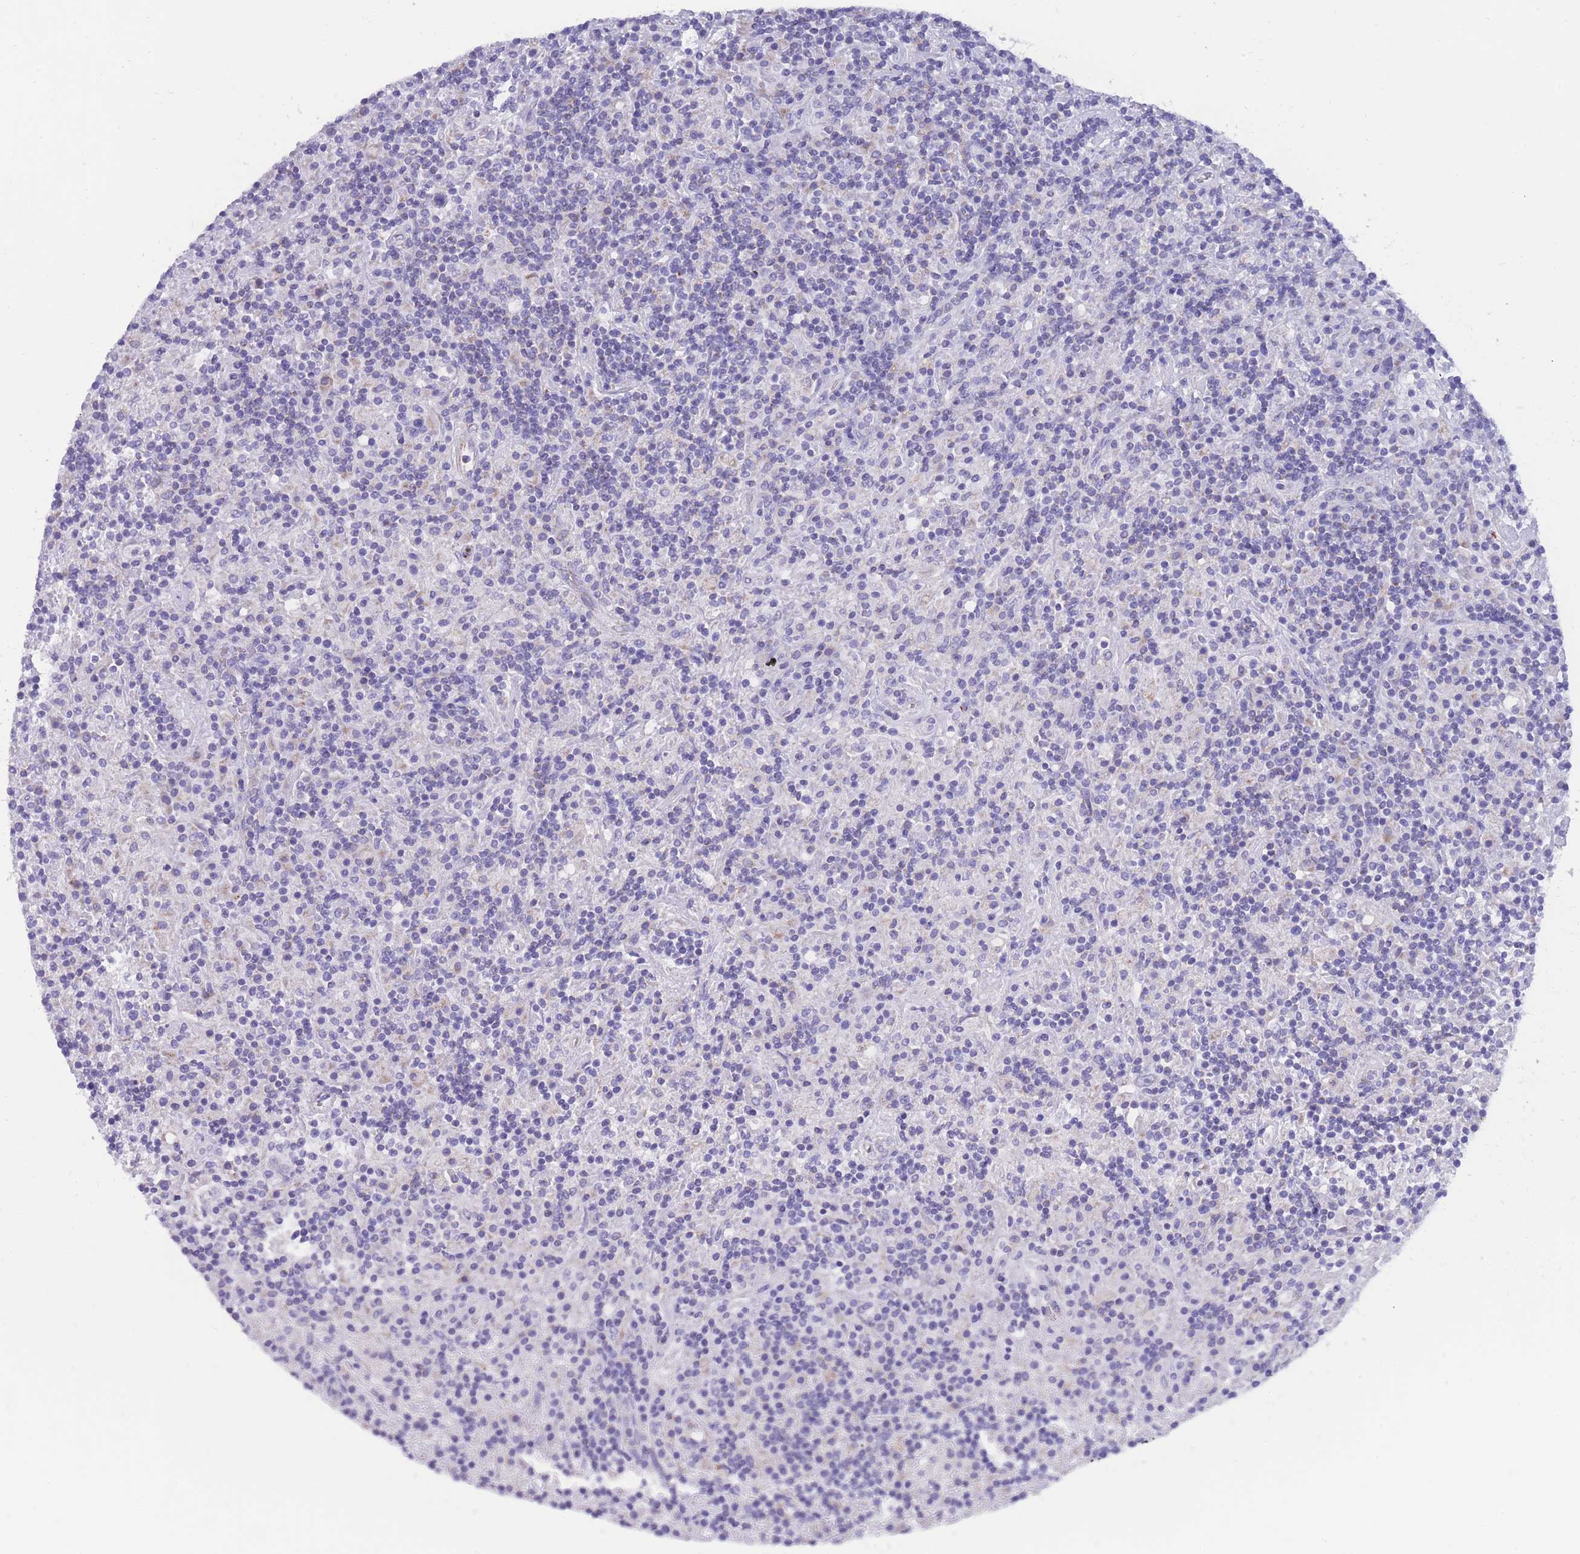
{"staining": {"intensity": "negative", "quantity": "none", "location": "none"}, "tissue": "lymphoma", "cell_type": "Tumor cells", "image_type": "cancer", "snomed": [{"axis": "morphology", "description": "Hodgkin's disease, NOS"}, {"axis": "topography", "description": "Lymph node"}], "caption": "Immunohistochemical staining of human lymphoma exhibits no significant expression in tumor cells.", "gene": "INTS2", "patient": {"sex": "male", "age": 70}}